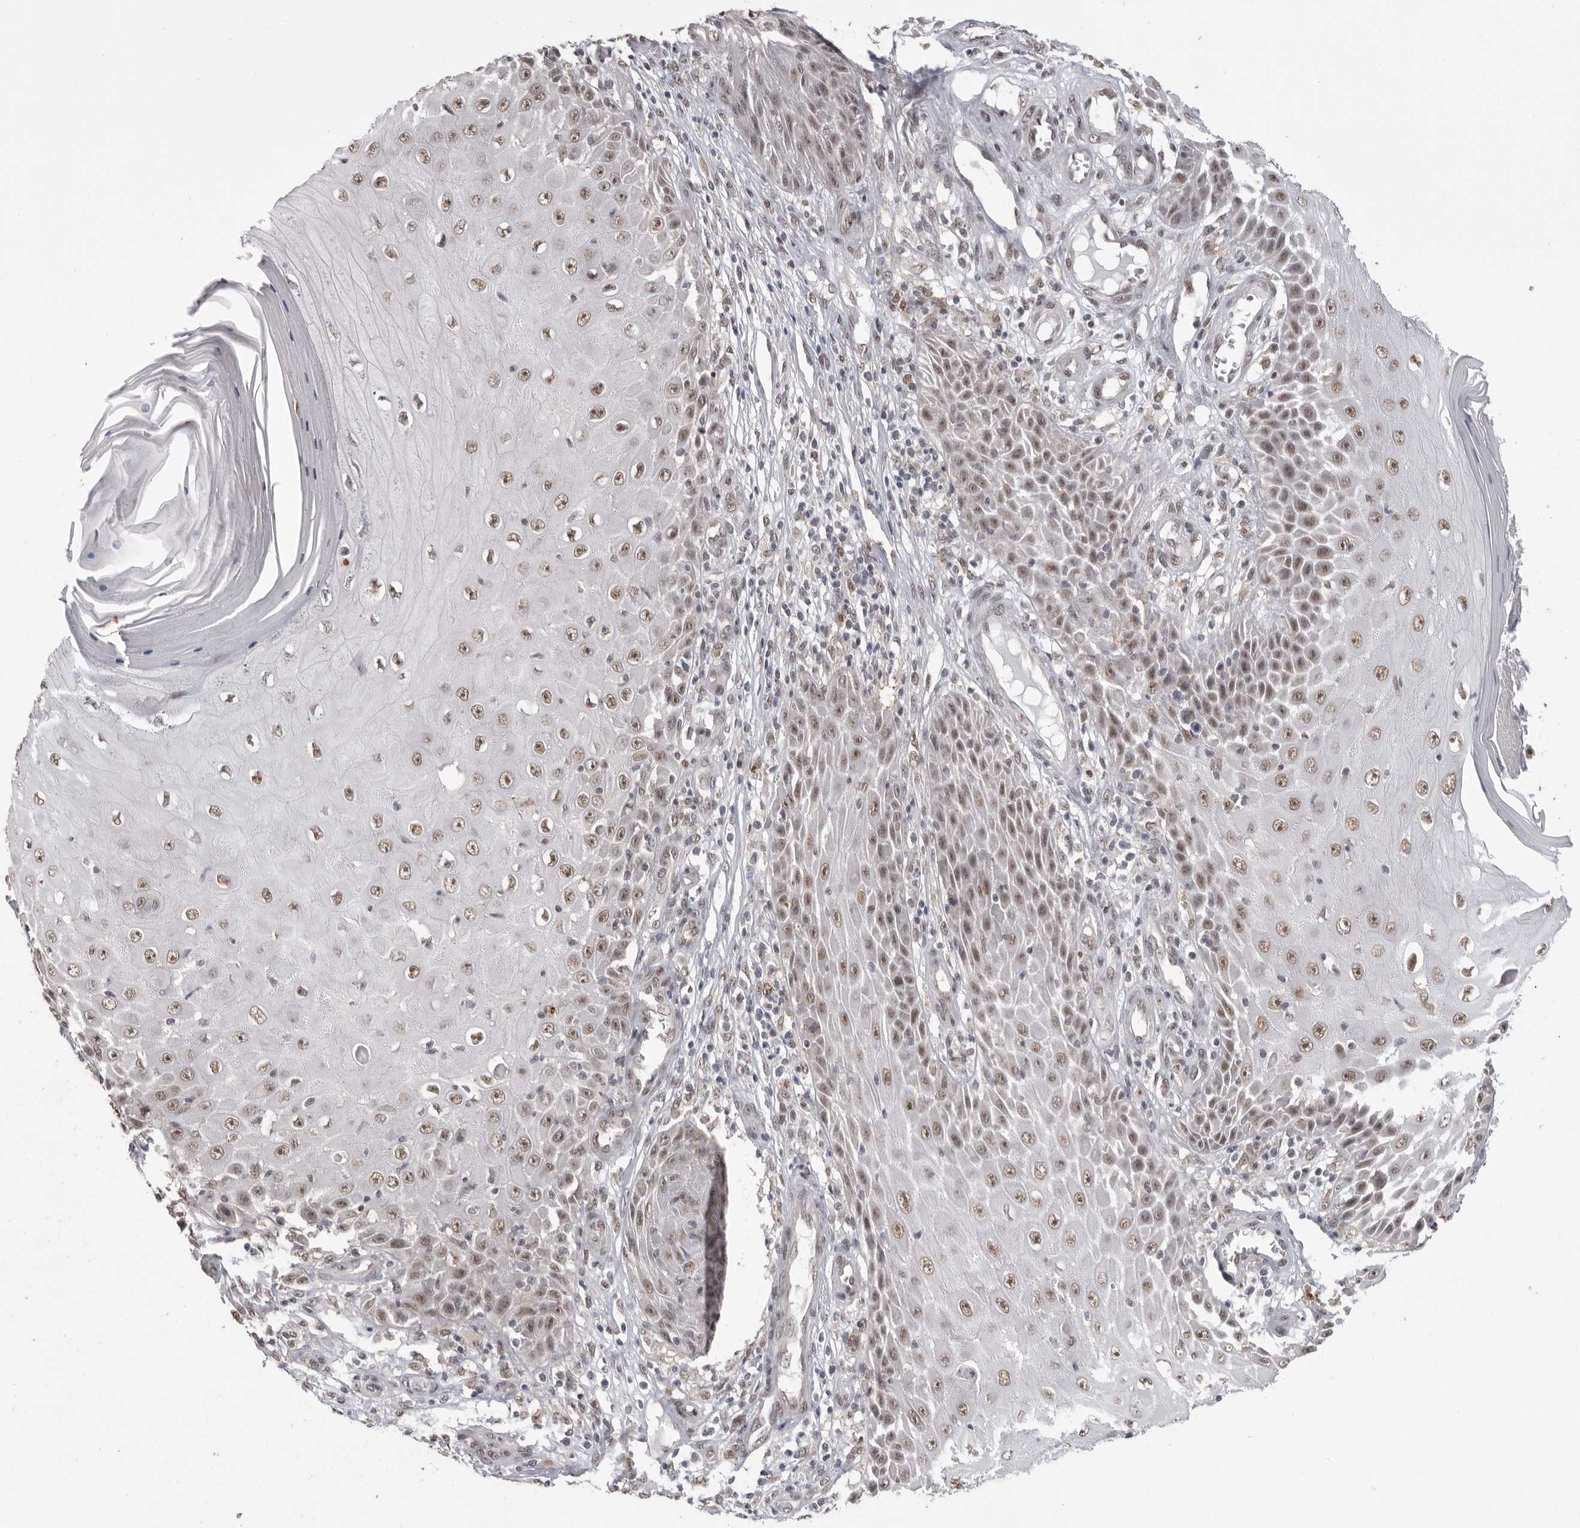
{"staining": {"intensity": "moderate", "quantity": ">75%", "location": "nuclear"}, "tissue": "skin cancer", "cell_type": "Tumor cells", "image_type": "cancer", "snomed": [{"axis": "morphology", "description": "Squamous cell carcinoma, NOS"}, {"axis": "topography", "description": "Skin"}], "caption": "Protein staining by immunohistochemistry (IHC) shows moderate nuclear staining in about >75% of tumor cells in skin cancer (squamous cell carcinoma).", "gene": "BCLAF3", "patient": {"sex": "female", "age": 73}}